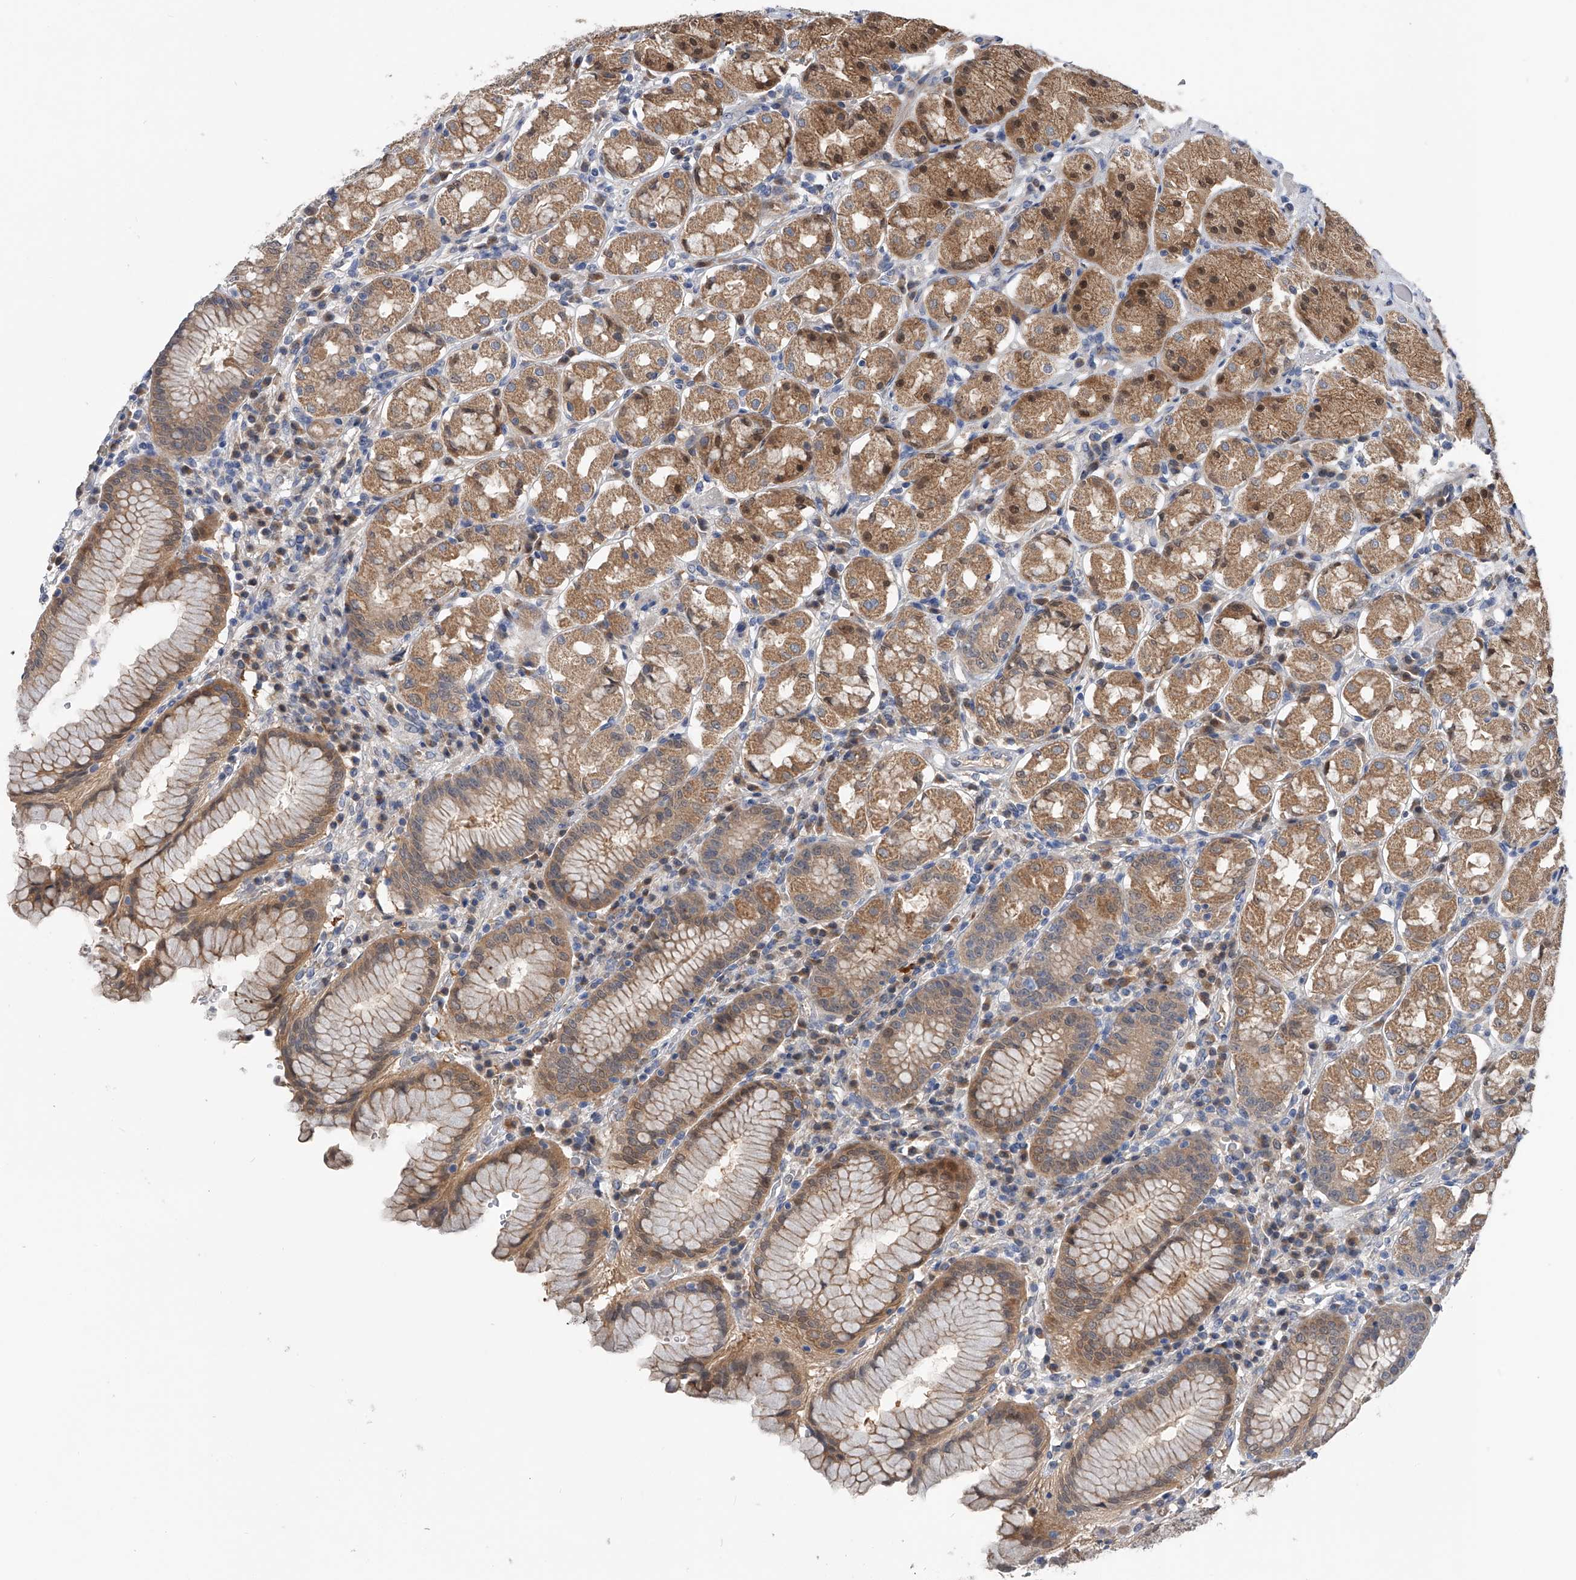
{"staining": {"intensity": "moderate", "quantity": ">75%", "location": "cytoplasmic/membranous,nuclear"}, "tissue": "stomach", "cell_type": "Glandular cells", "image_type": "normal", "snomed": [{"axis": "morphology", "description": "Normal tissue, NOS"}, {"axis": "topography", "description": "Stomach"}, {"axis": "topography", "description": "Stomach, lower"}], "caption": "Brown immunohistochemical staining in unremarkable stomach exhibits moderate cytoplasmic/membranous,nuclear staining in about >75% of glandular cells.", "gene": "PGM3", "patient": {"sex": "female", "age": 56}}